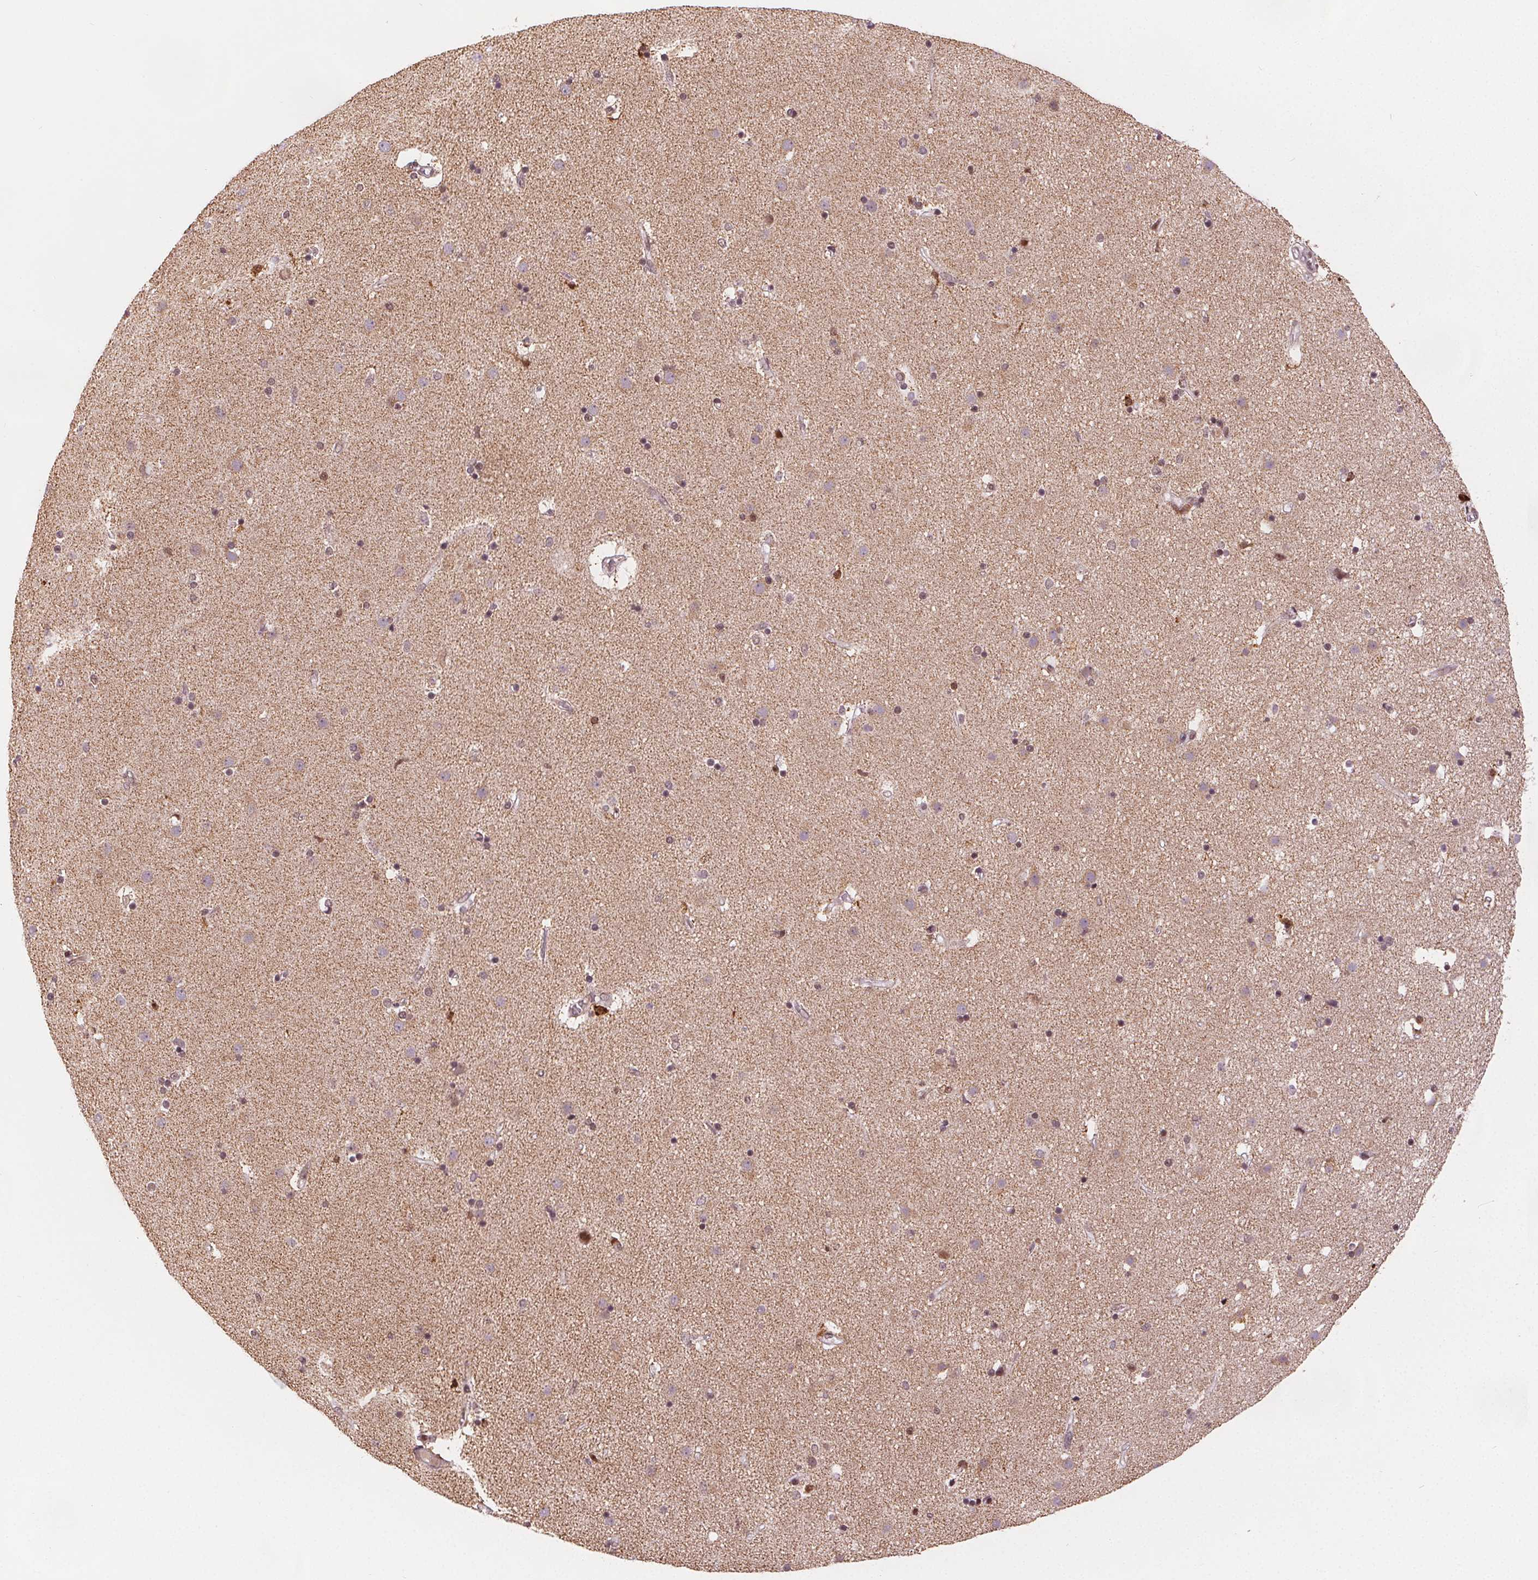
{"staining": {"intensity": "moderate", "quantity": "<25%", "location": "nuclear"}, "tissue": "caudate", "cell_type": "Glial cells", "image_type": "normal", "snomed": [{"axis": "morphology", "description": "Normal tissue, NOS"}, {"axis": "topography", "description": "Lateral ventricle wall"}], "caption": "Protein expression analysis of unremarkable caudate demonstrates moderate nuclear staining in about <25% of glial cells. (DAB = brown stain, brightfield microscopy at high magnification).", "gene": "DPM2", "patient": {"sex": "female", "age": 71}}